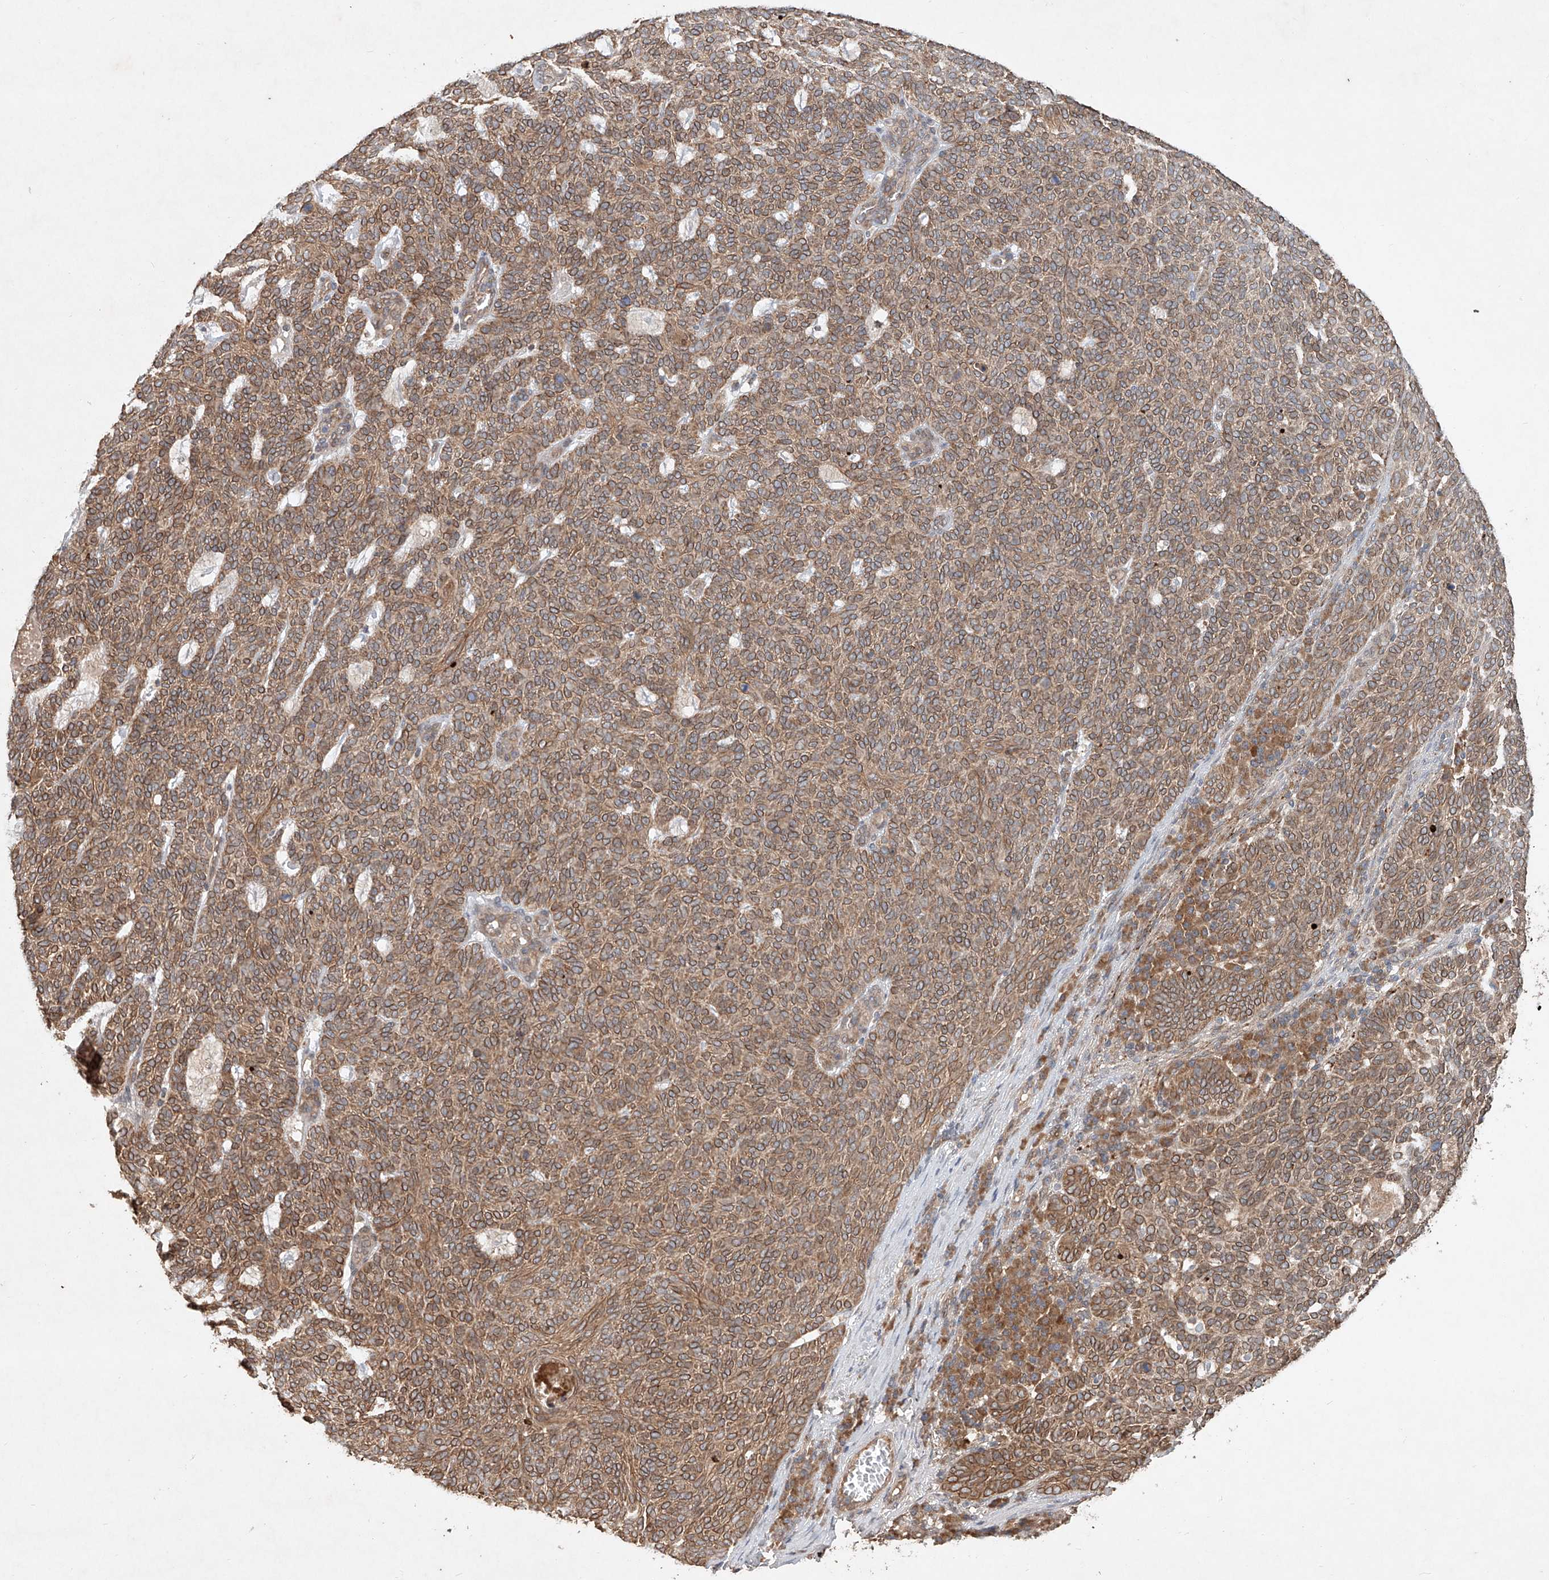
{"staining": {"intensity": "moderate", "quantity": ">75%", "location": "cytoplasmic/membranous"}, "tissue": "skin cancer", "cell_type": "Tumor cells", "image_type": "cancer", "snomed": [{"axis": "morphology", "description": "Squamous cell carcinoma, NOS"}, {"axis": "topography", "description": "Skin"}], "caption": "A brown stain shows moderate cytoplasmic/membranous positivity of a protein in skin squamous cell carcinoma tumor cells. (DAB IHC with brightfield microscopy, high magnification).", "gene": "IER5", "patient": {"sex": "female", "age": 90}}